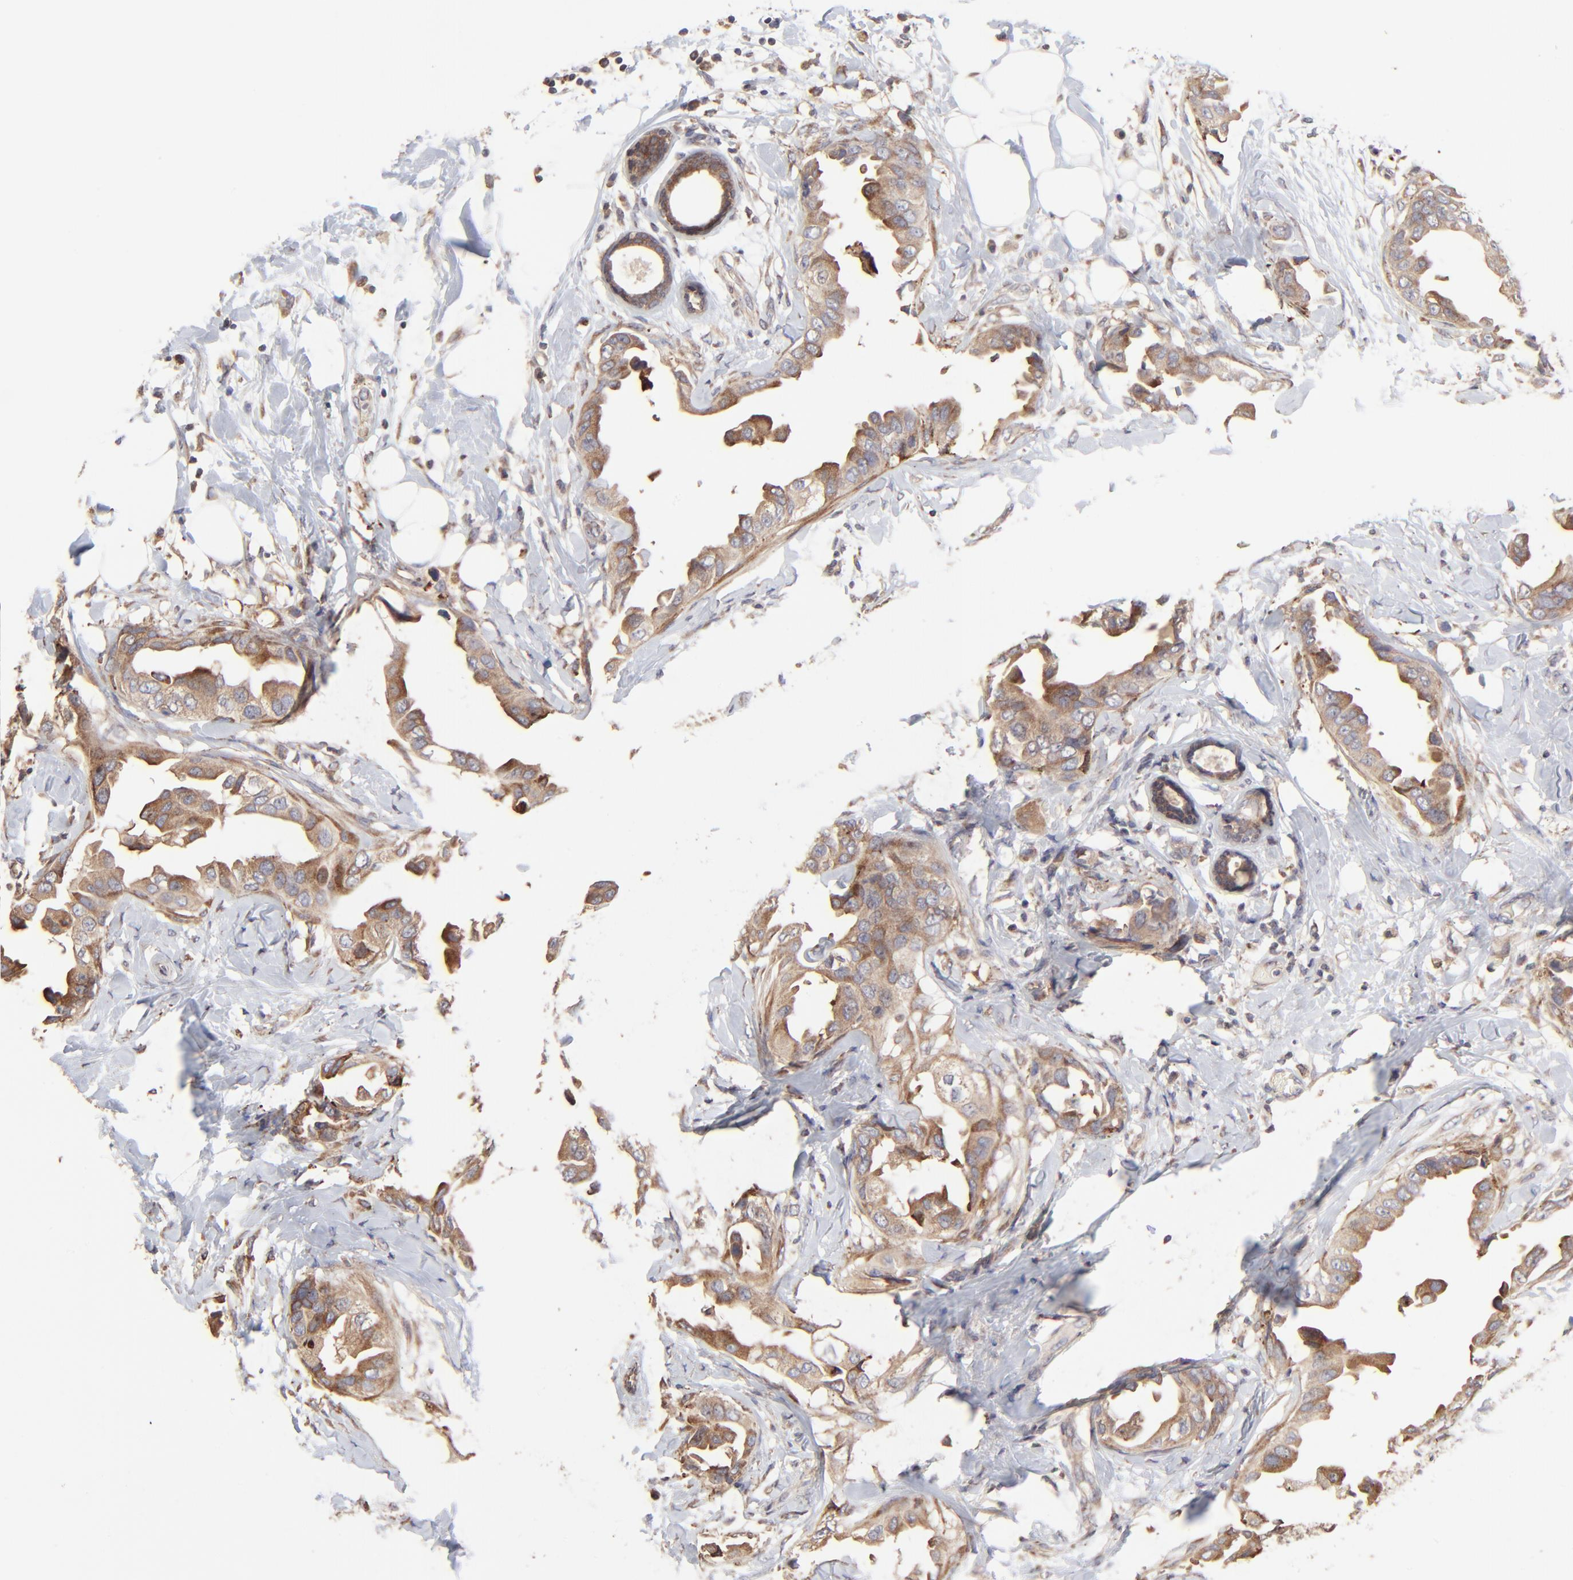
{"staining": {"intensity": "moderate", "quantity": ">75%", "location": "cytoplasmic/membranous"}, "tissue": "breast cancer", "cell_type": "Tumor cells", "image_type": "cancer", "snomed": [{"axis": "morphology", "description": "Duct carcinoma"}, {"axis": "topography", "description": "Breast"}], "caption": "IHC photomicrograph of human breast invasive ductal carcinoma stained for a protein (brown), which exhibits medium levels of moderate cytoplasmic/membranous staining in about >75% of tumor cells.", "gene": "ELP2", "patient": {"sex": "female", "age": 40}}